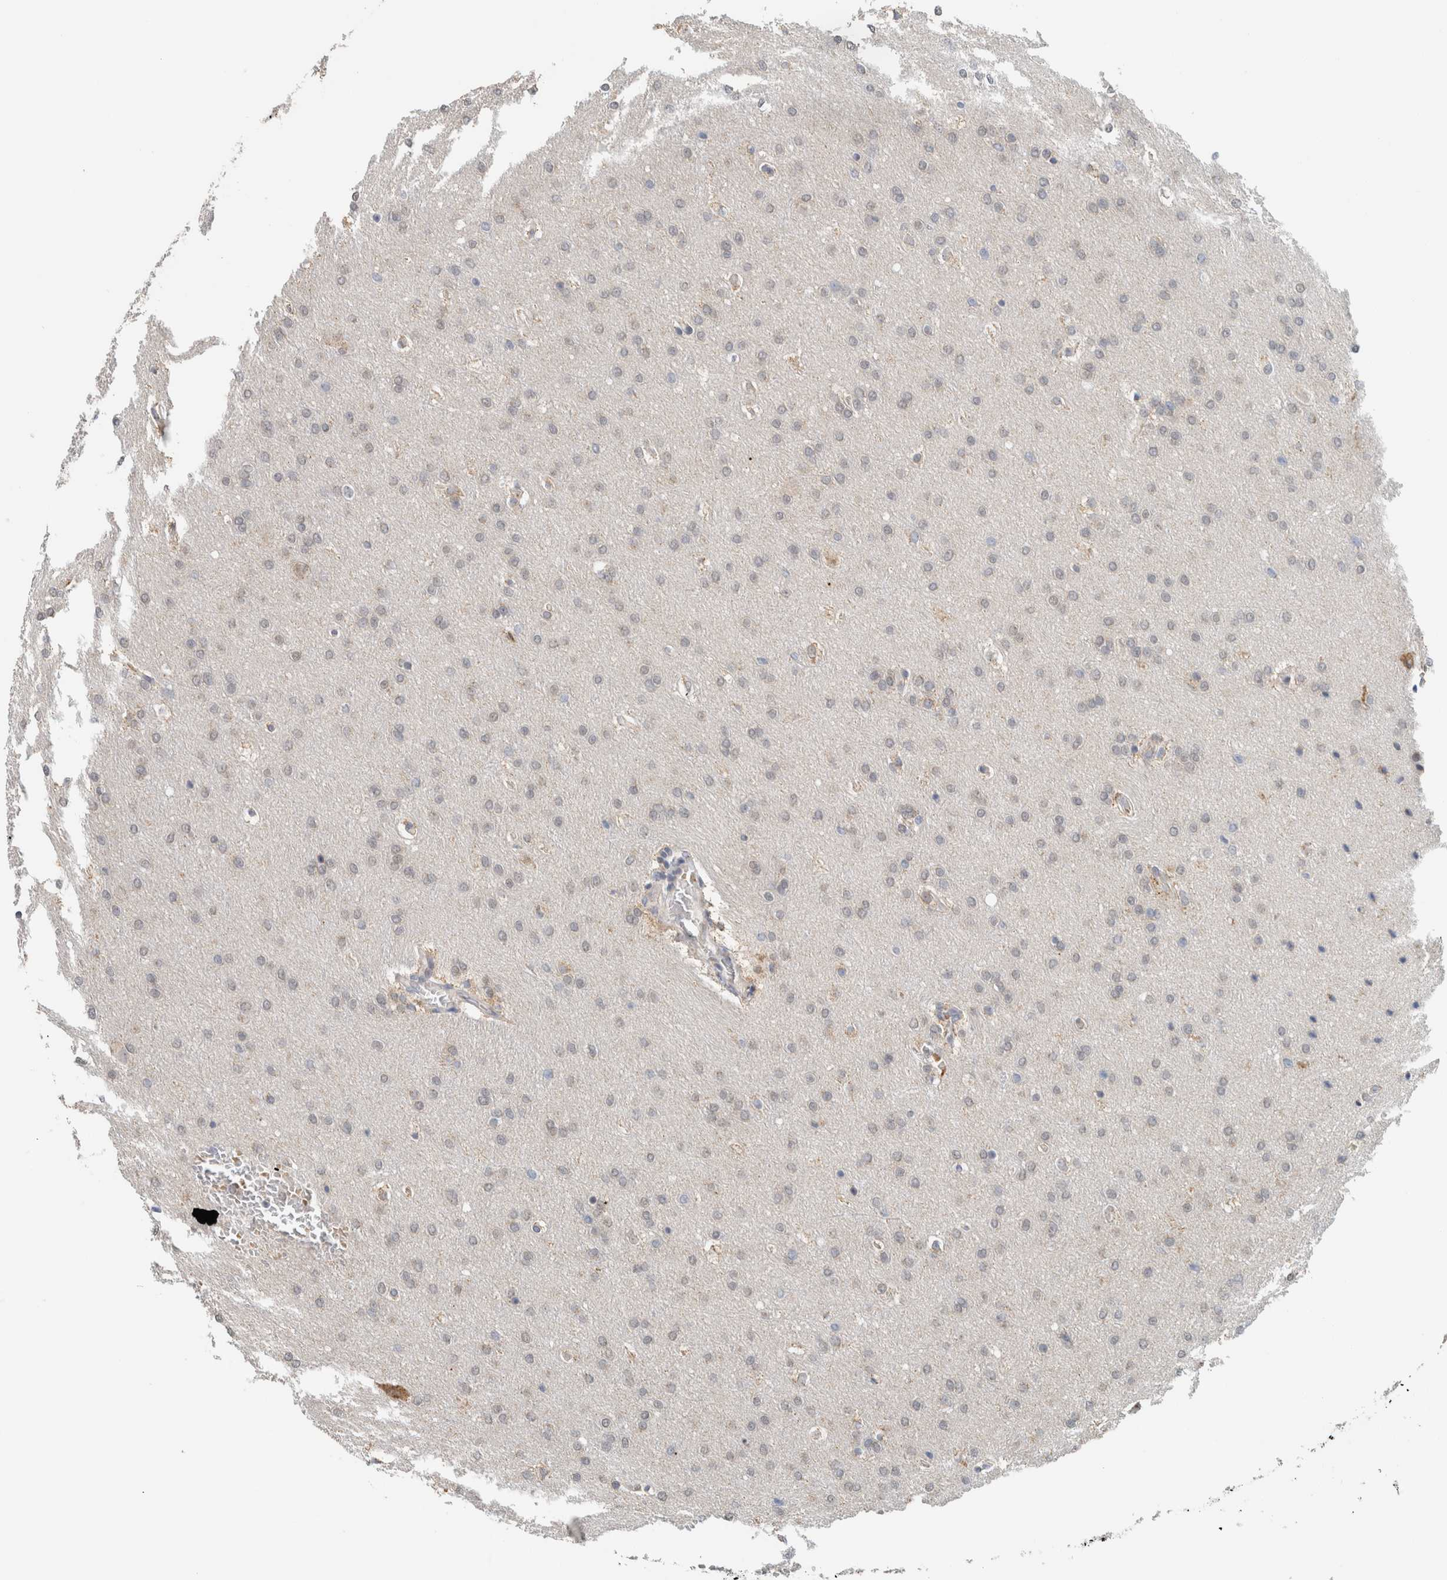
{"staining": {"intensity": "negative", "quantity": "none", "location": "none"}, "tissue": "glioma", "cell_type": "Tumor cells", "image_type": "cancer", "snomed": [{"axis": "morphology", "description": "Glioma, malignant, Low grade"}, {"axis": "topography", "description": "Brain"}], "caption": "Photomicrograph shows no protein expression in tumor cells of malignant glioma (low-grade) tissue.", "gene": "CRAT", "patient": {"sex": "female", "age": 37}}